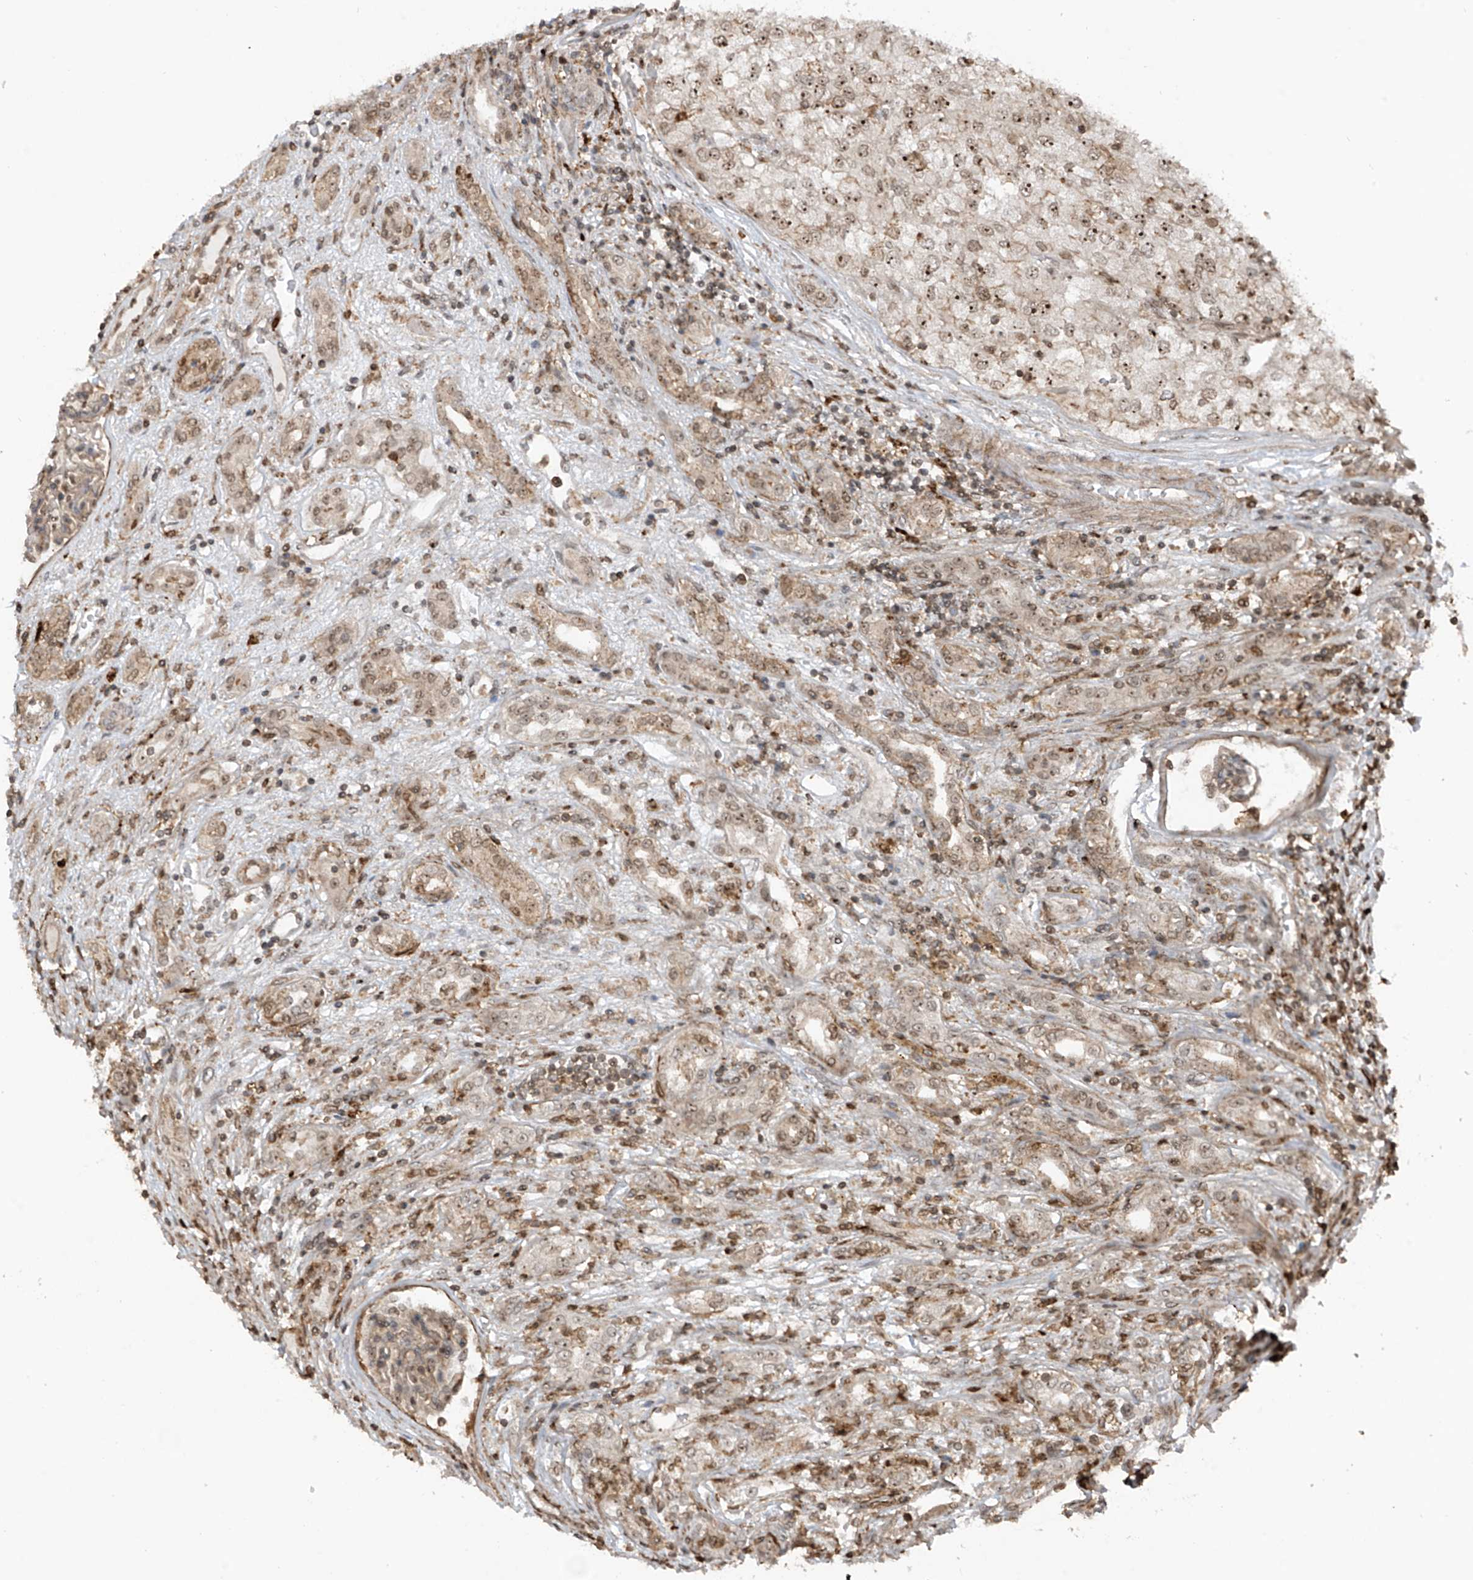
{"staining": {"intensity": "moderate", "quantity": ">75%", "location": "nuclear"}, "tissue": "renal cancer", "cell_type": "Tumor cells", "image_type": "cancer", "snomed": [{"axis": "morphology", "description": "Adenocarcinoma, NOS"}, {"axis": "topography", "description": "Kidney"}], "caption": "The photomicrograph exhibits immunohistochemical staining of renal cancer. There is moderate nuclear positivity is appreciated in about >75% of tumor cells. (DAB (3,3'-diaminobenzidine) IHC, brown staining for protein, blue staining for nuclei).", "gene": "REPIN1", "patient": {"sex": "female", "age": 54}}